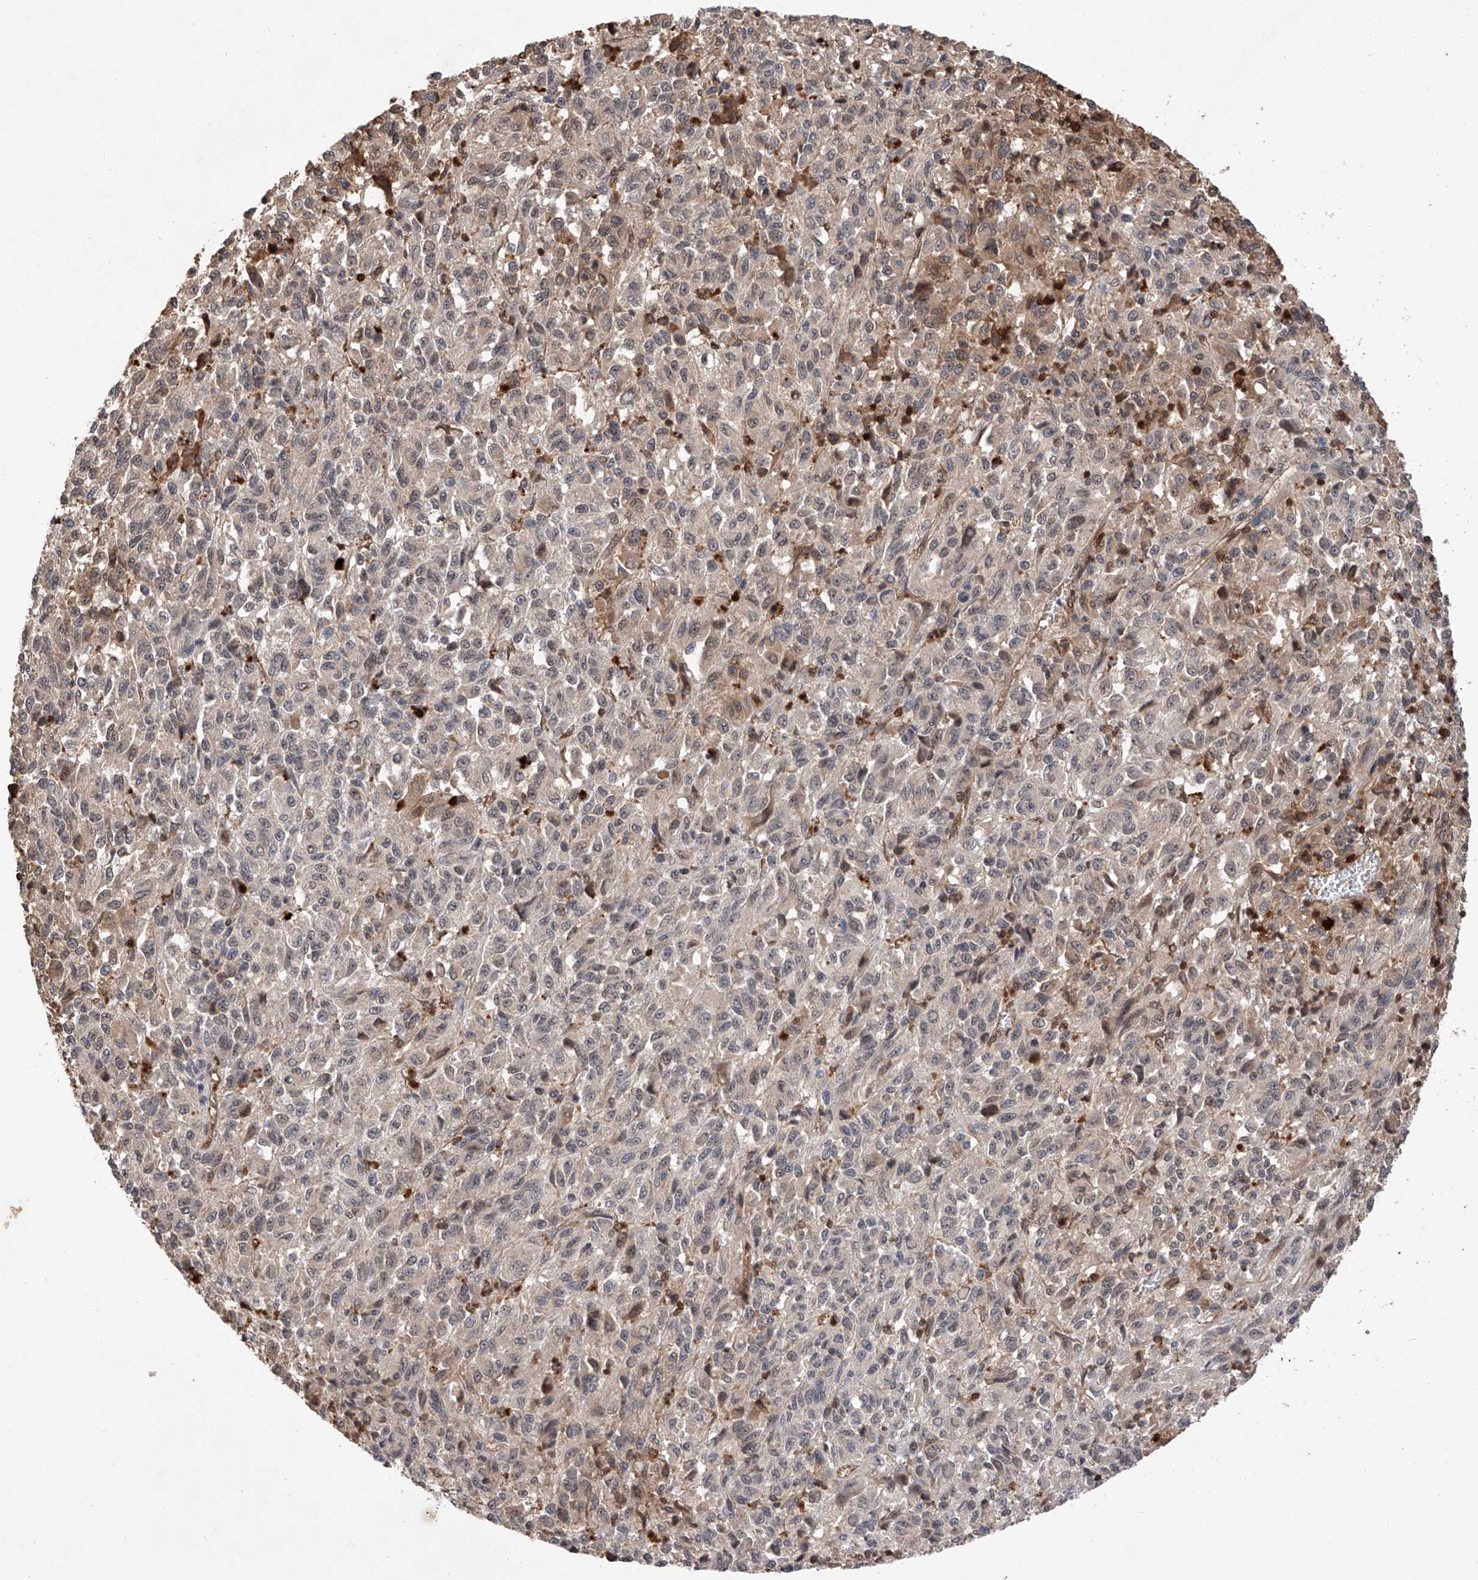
{"staining": {"intensity": "negative", "quantity": "none", "location": "none"}, "tissue": "melanoma", "cell_type": "Tumor cells", "image_type": "cancer", "snomed": [{"axis": "morphology", "description": "Malignant melanoma, Metastatic site"}, {"axis": "topography", "description": "Lung"}], "caption": "Immunohistochemical staining of malignant melanoma (metastatic site) reveals no significant positivity in tumor cells. (Stains: DAB IHC with hematoxylin counter stain, Microscopy: brightfield microscopy at high magnification).", "gene": "RILPL2", "patient": {"sex": "male", "age": 64}}